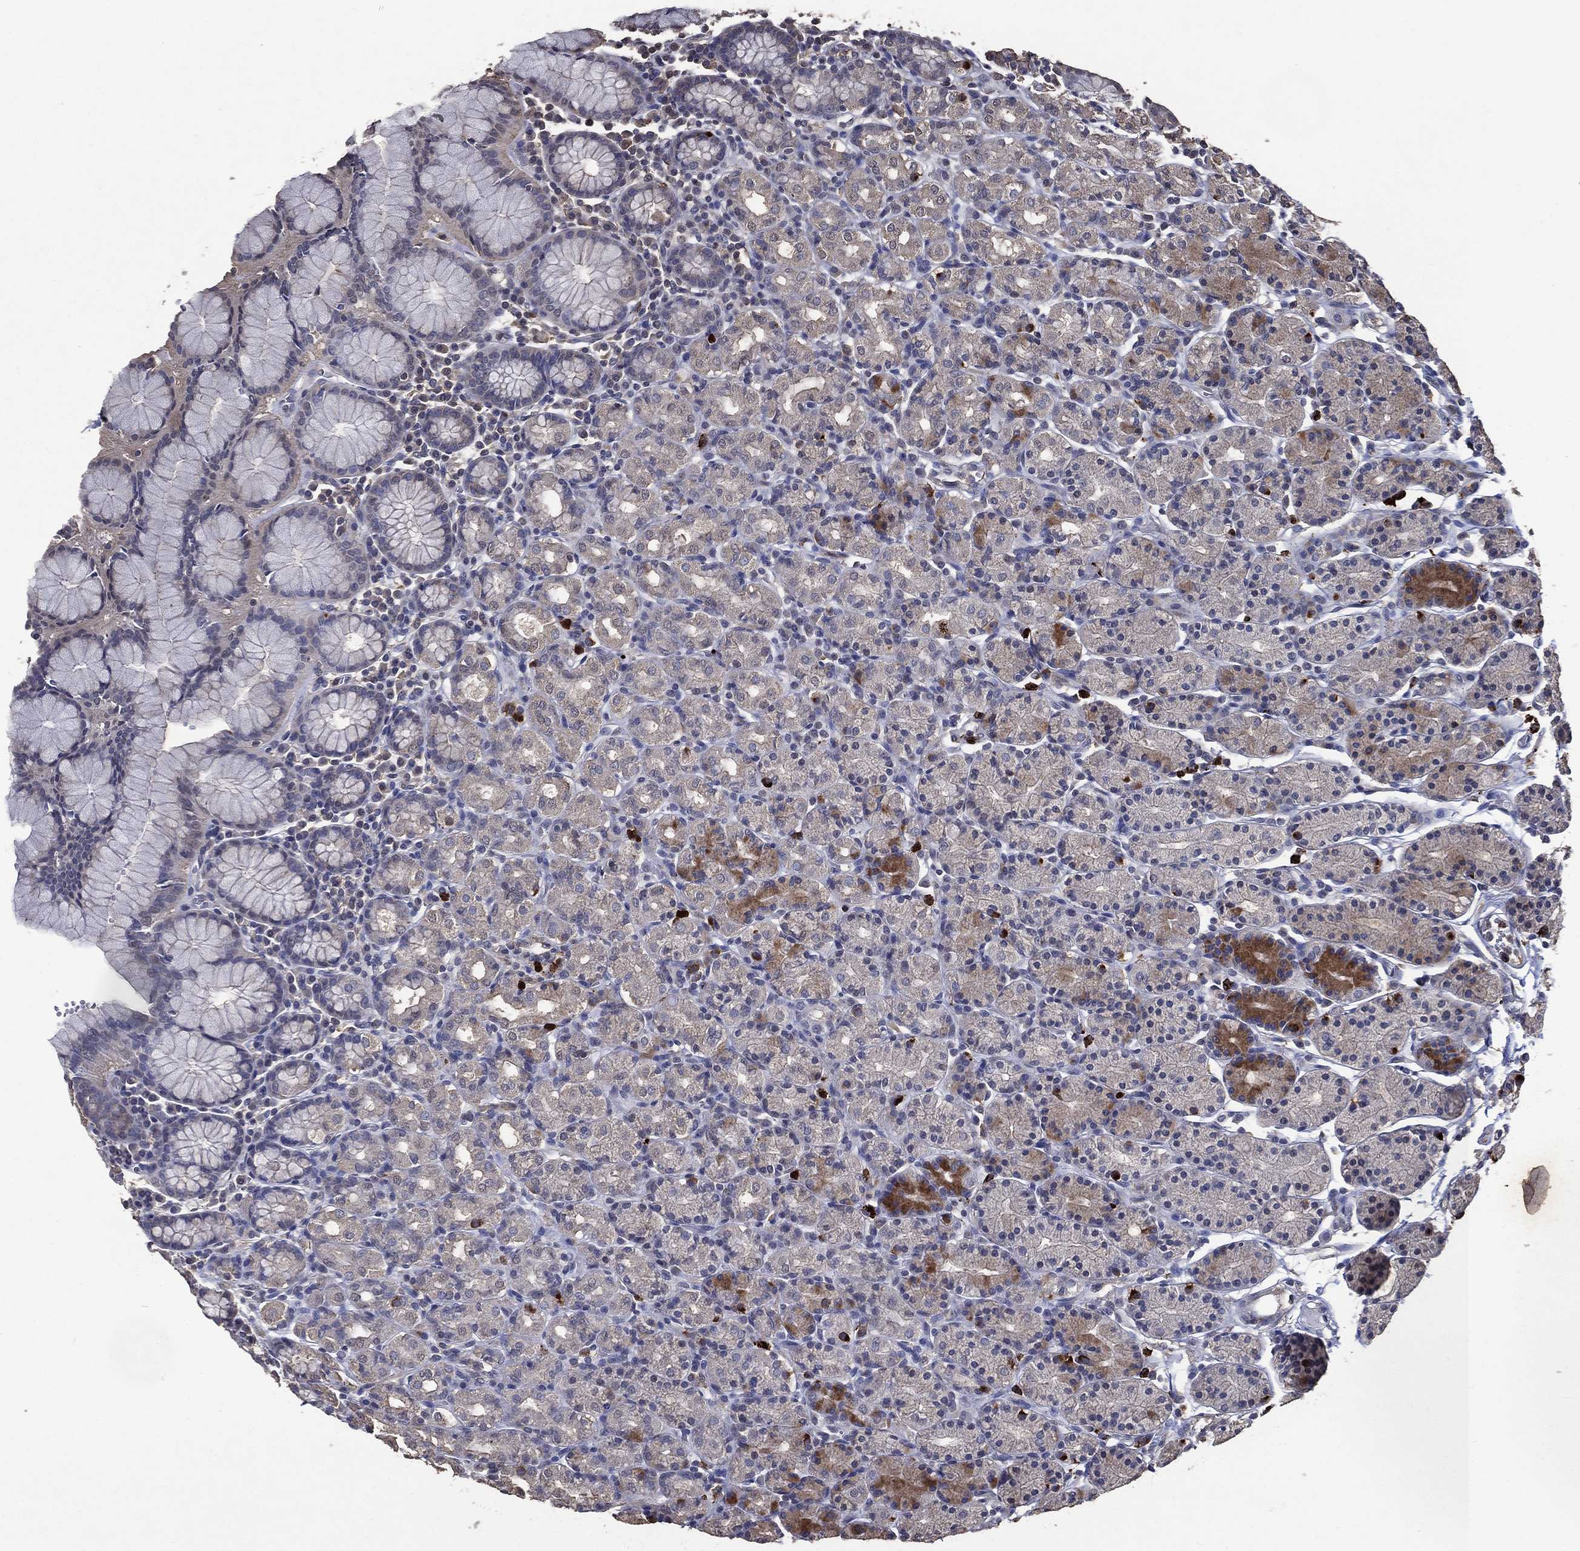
{"staining": {"intensity": "moderate", "quantity": "<25%", "location": "cytoplasmic/membranous"}, "tissue": "stomach", "cell_type": "Glandular cells", "image_type": "normal", "snomed": [{"axis": "morphology", "description": "Normal tissue, NOS"}, {"axis": "topography", "description": "Stomach, upper"}, {"axis": "topography", "description": "Stomach"}], "caption": "Stomach was stained to show a protein in brown. There is low levels of moderate cytoplasmic/membranous expression in approximately <25% of glandular cells.", "gene": "GPR183", "patient": {"sex": "male", "age": 62}}